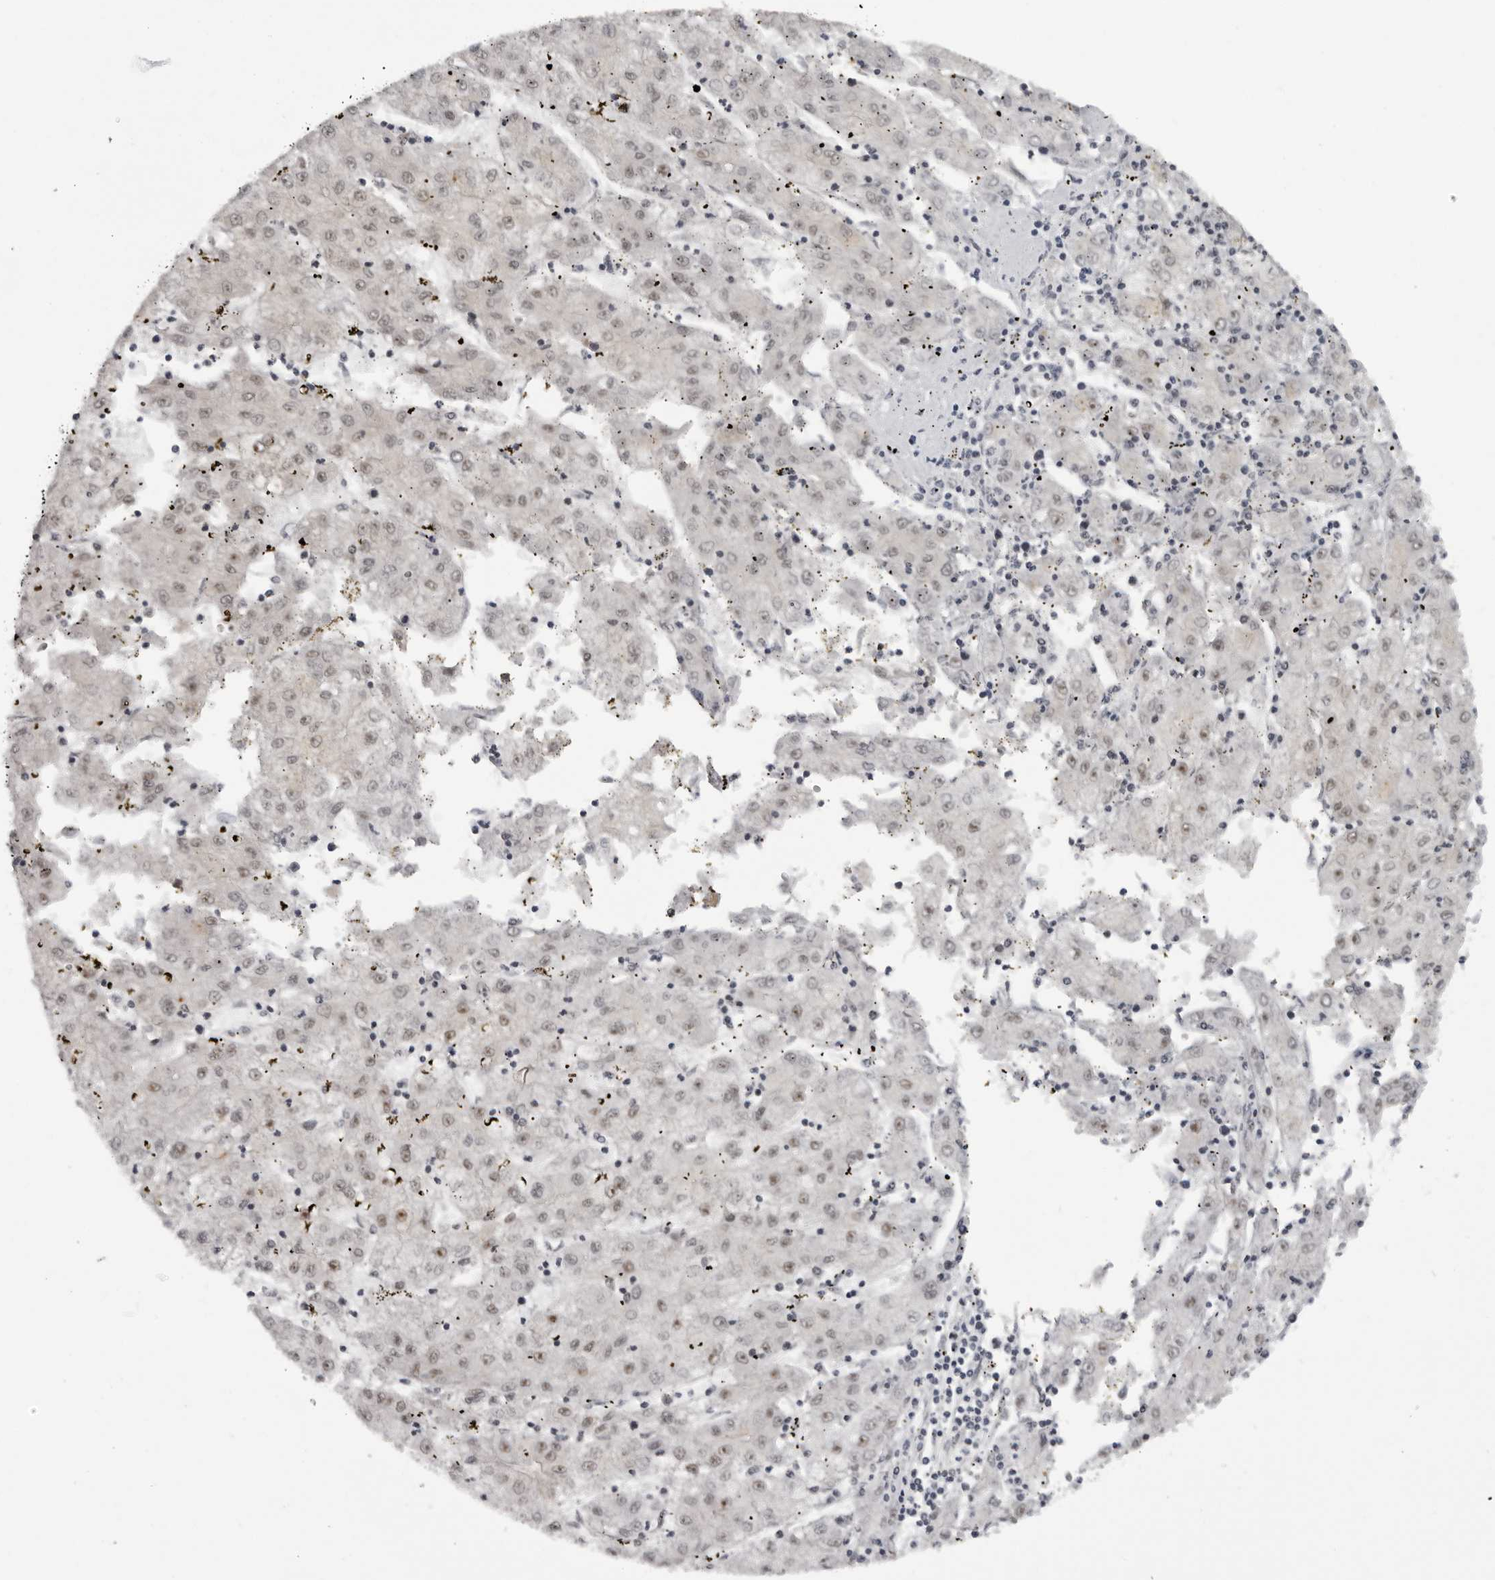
{"staining": {"intensity": "weak", "quantity": "25%-75%", "location": "nuclear"}, "tissue": "liver cancer", "cell_type": "Tumor cells", "image_type": "cancer", "snomed": [{"axis": "morphology", "description": "Carcinoma, Hepatocellular, NOS"}, {"axis": "topography", "description": "Liver"}], "caption": "Liver cancer stained with DAB IHC displays low levels of weak nuclear expression in about 25%-75% of tumor cells.", "gene": "HEXIM2", "patient": {"sex": "male", "age": 72}}